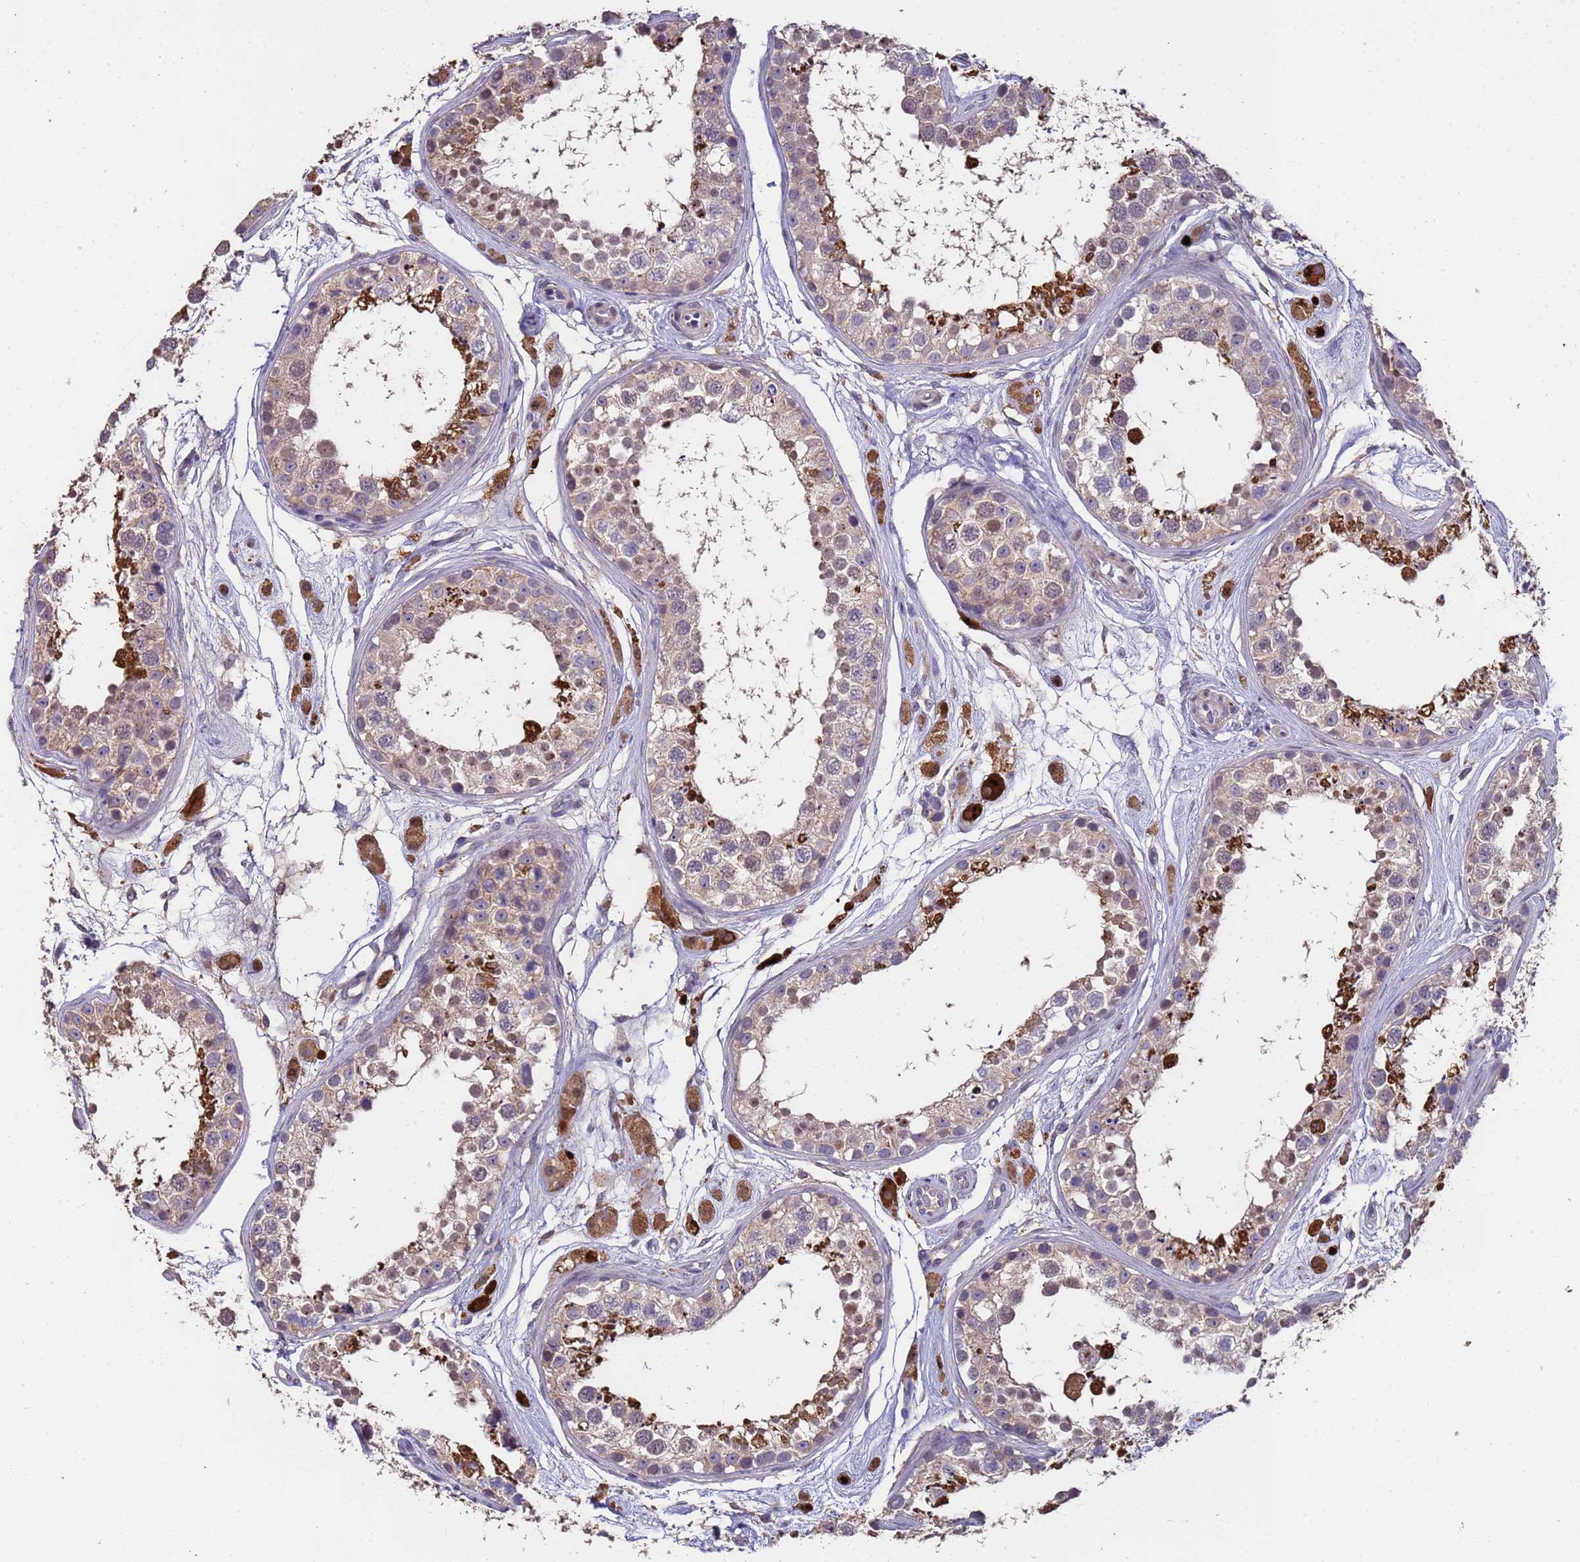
{"staining": {"intensity": "strong", "quantity": "<25%", "location": "cytoplasmic/membranous,nuclear"}, "tissue": "testis", "cell_type": "Cells in seminiferous ducts", "image_type": "normal", "snomed": [{"axis": "morphology", "description": "Normal tissue, NOS"}, {"axis": "topography", "description": "Testis"}], "caption": "IHC image of unremarkable human testis stained for a protein (brown), which displays medium levels of strong cytoplasmic/membranous,nuclear positivity in approximately <25% of cells in seminiferous ducts.", "gene": "ZNF248", "patient": {"sex": "male", "age": 25}}